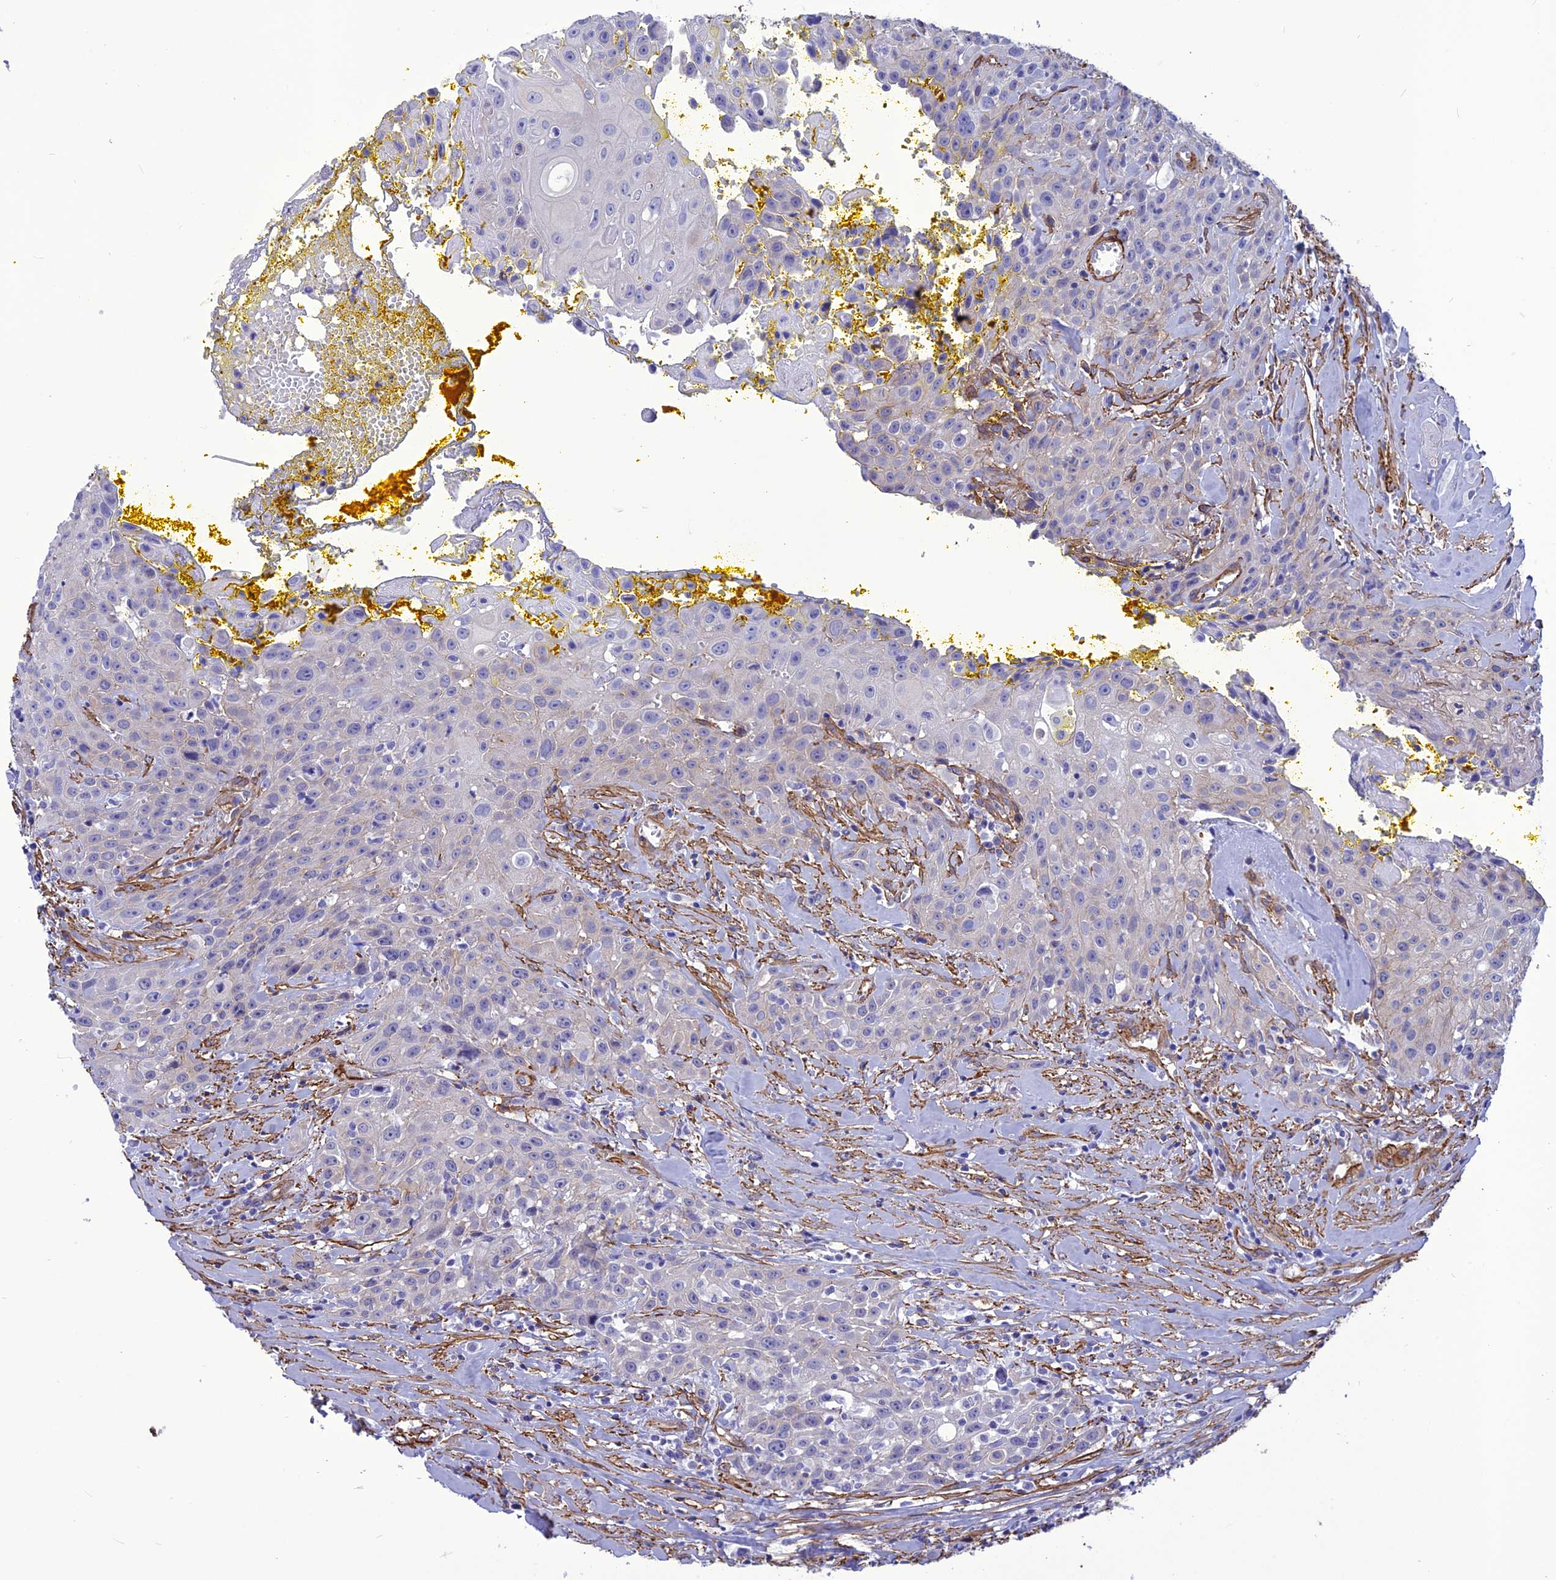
{"staining": {"intensity": "negative", "quantity": "none", "location": "none"}, "tissue": "head and neck cancer", "cell_type": "Tumor cells", "image_type": "cancer", "snomed": [{"axis": "morphology", "description": "Squamous cell carcinoma, NOS"}, {"axis": "topography", "description": "Oral tissue"}, {"axis": "topography", "description": "Head-Neck"}], "caption": "A photomicrograph of human head and neck cancer is negative for staining in tumor cells. (DAB (3,3'-diaminobenzidine) immunohistochemistry visualized using brightfield microscopy, high magnification).", "gene": "NKD1", "patient": {"sex": "female", "age": 82}}